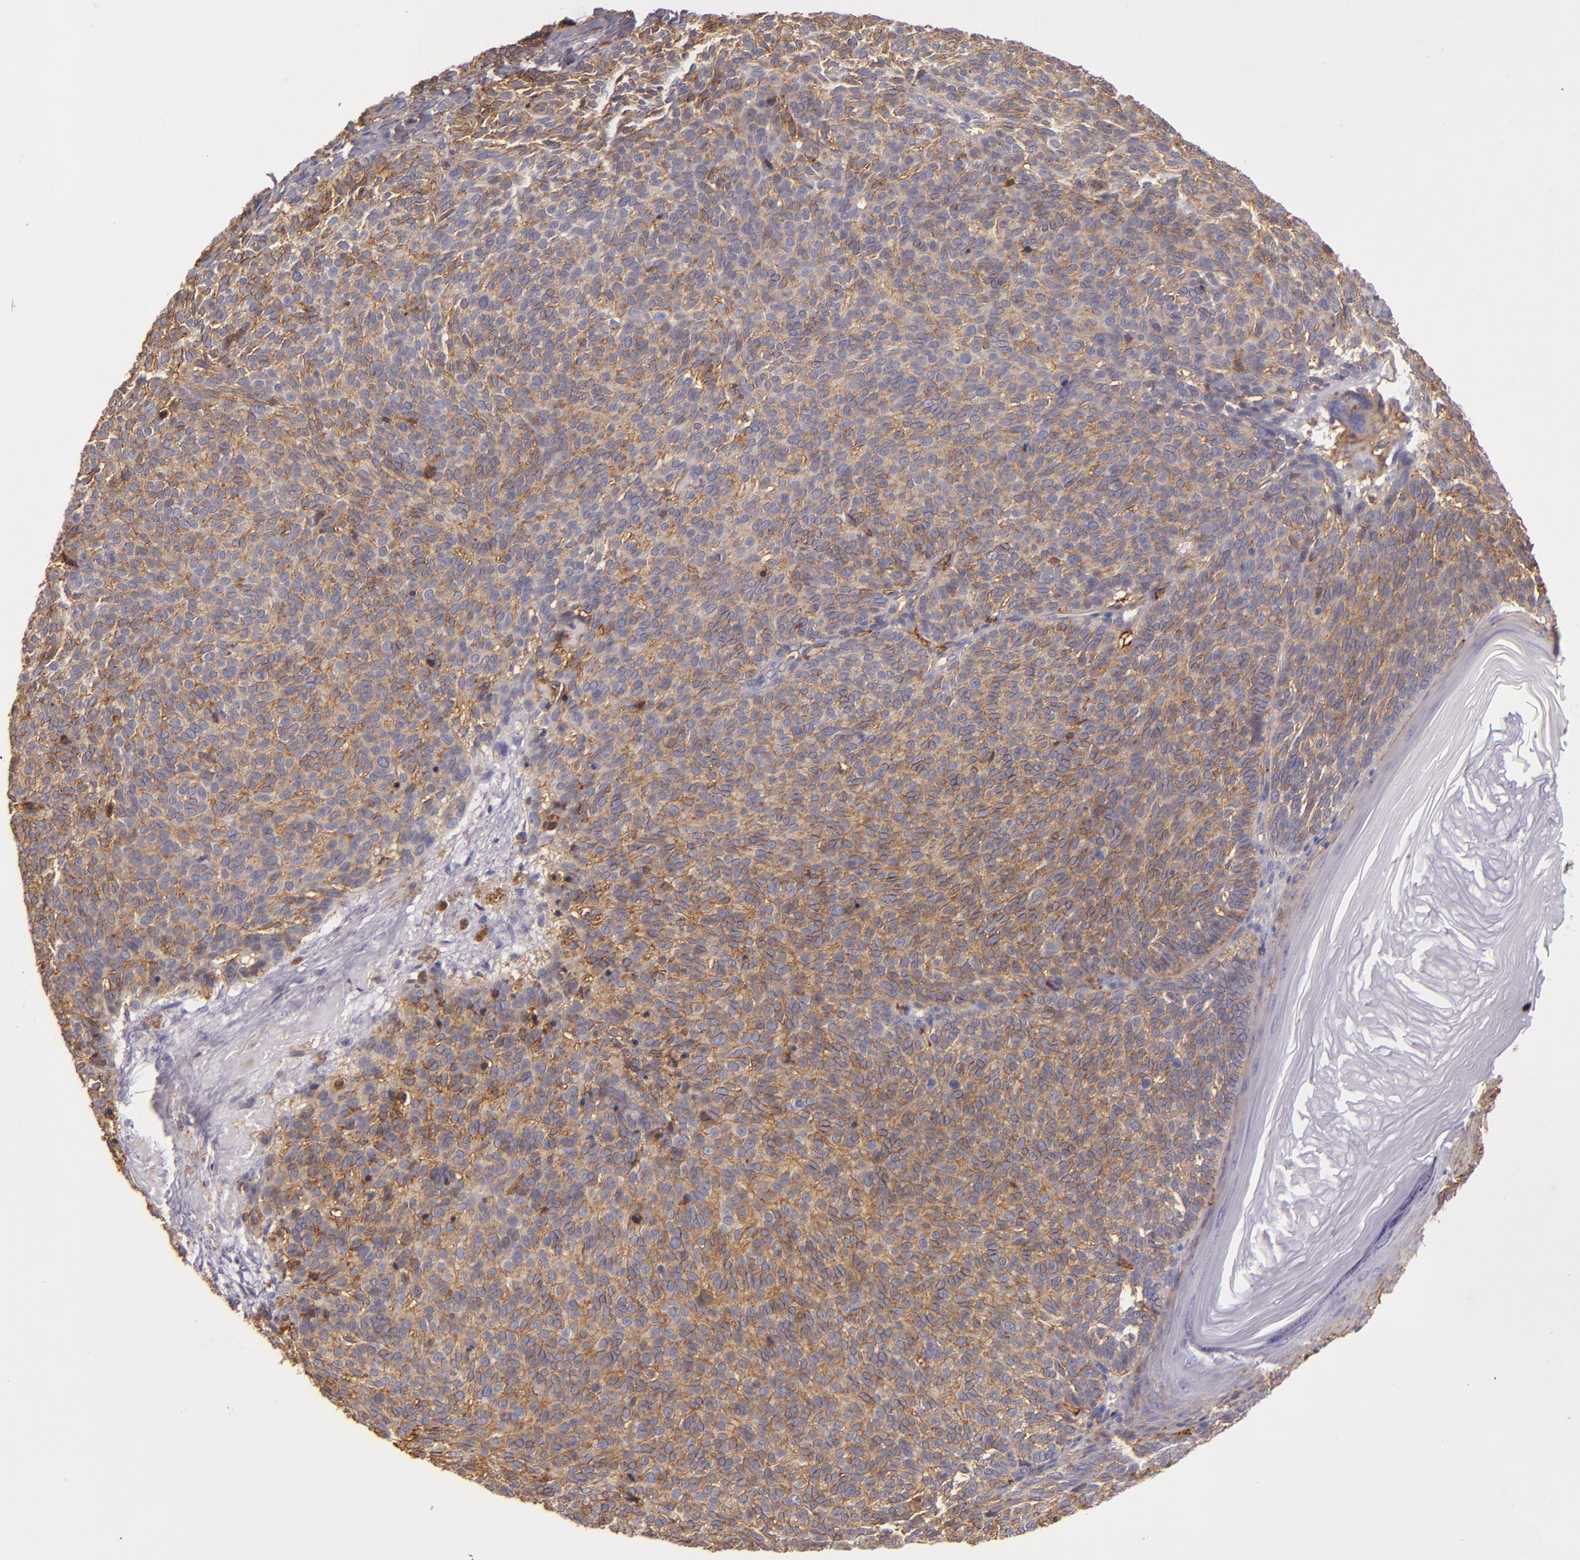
{"staining": {"intensity": "moderate", "quantity": ">75%", "location": "cytoplasmic/membranous"}, "tissue": "skin cancer", "cell_type": "Tumor cells", "image_type": "cancer", "snomed": [{"axis": "morphology", "description": "Basal cell carcinoma"}, {"axis": "topography", "description": "Skin"}], "caption": "Basal cell carcinoma (skin) stained with a protein marker reveals moderate staining in tumor cells.", "gene": "CD9", "patient": {"sex": "male", "age": 63}}